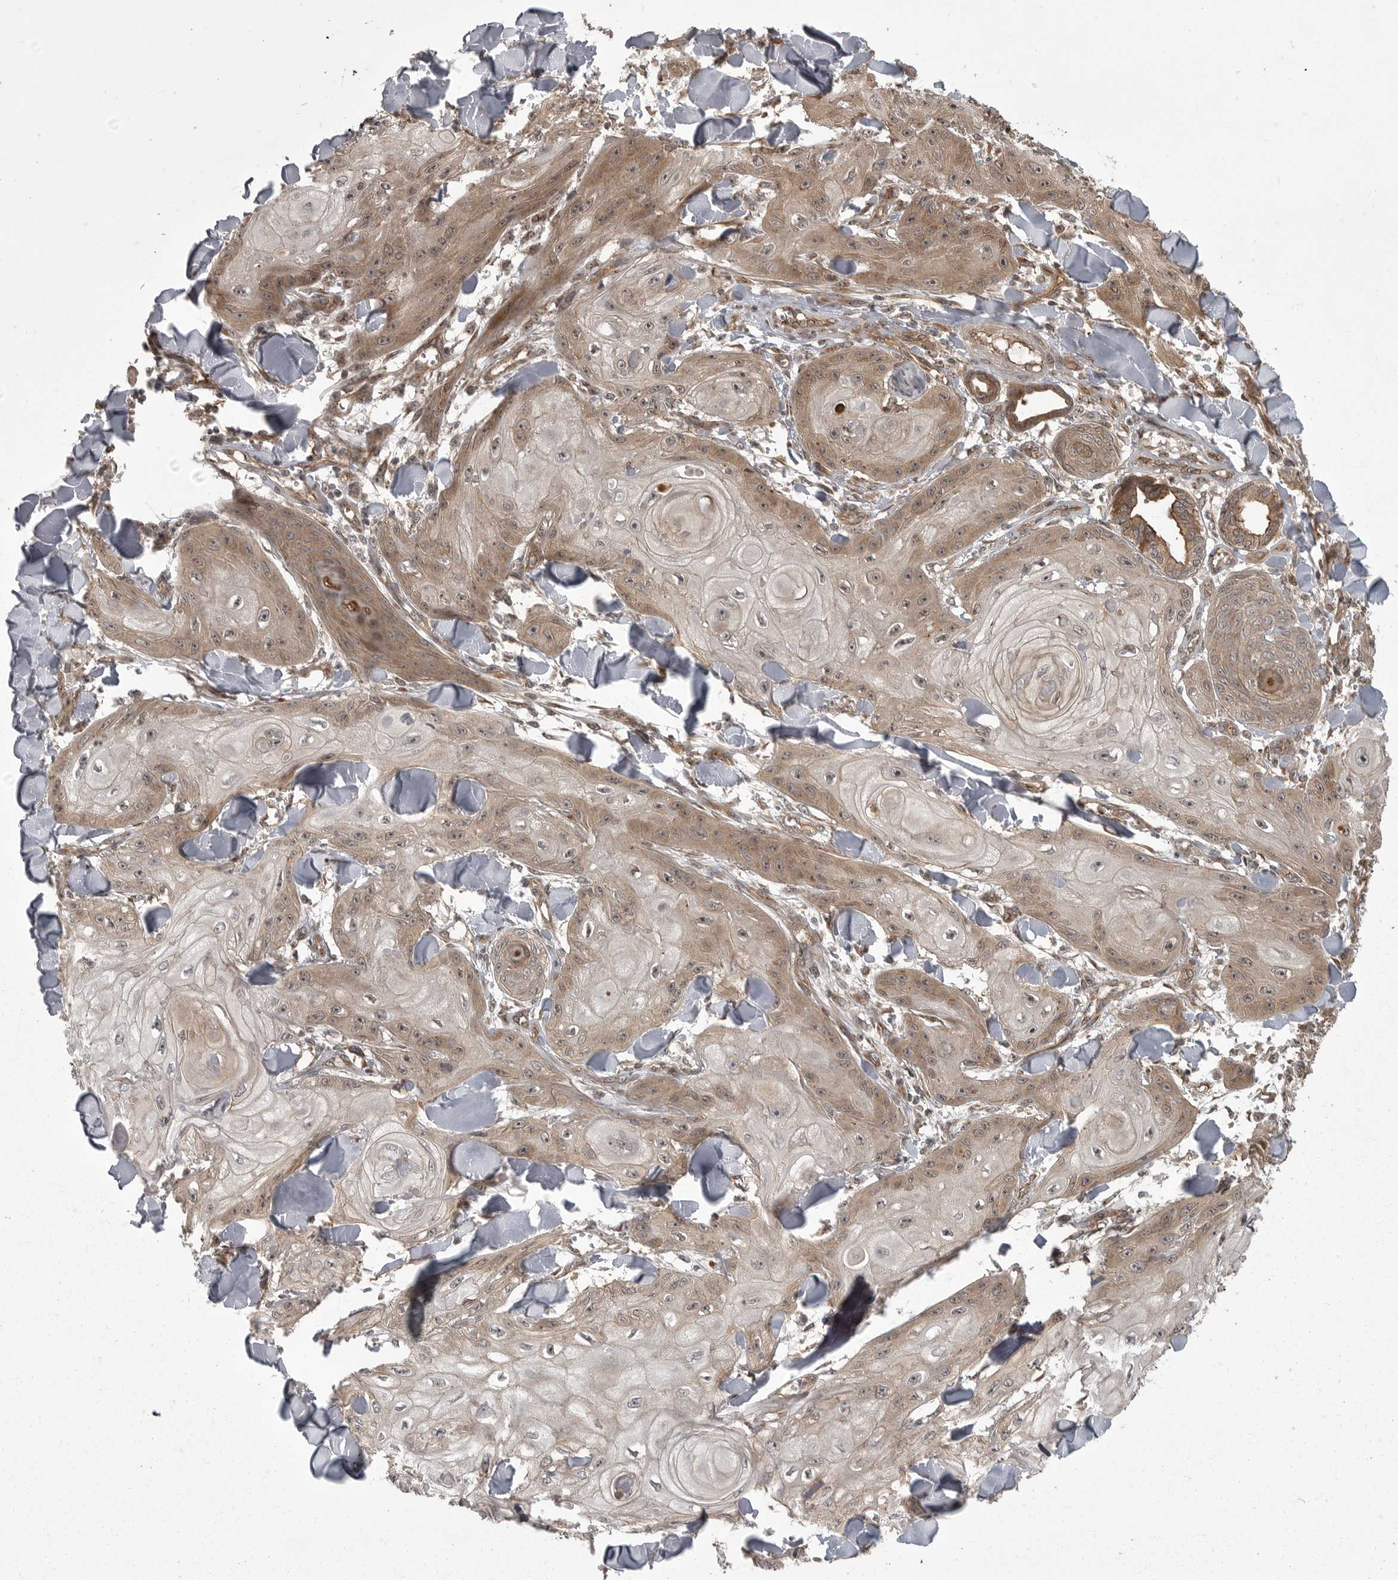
{"staining": {"intensity": "moderate", "quantity": ">75%", "location": "cytoplasmic/membranous"}, "tissue": "skin cancer", "cell_type": "Tumor cells", "image_type": "cancer", "snomed": [{"axis": "morphology", "description": "Squamous cell carcinoma, NOS"}, {"axis": "topography", "description": "Skin"}], "caption": "Immunohistochemistry (IHC) image of human skin cancer stained for a protein (brown), which demonstrates medium levels of moderate cytoplasmic/membranous expression in approximately >75% of tumor cells.", "gene": "DNAJC8", "patient": {"sex": "male", "age": 74}}